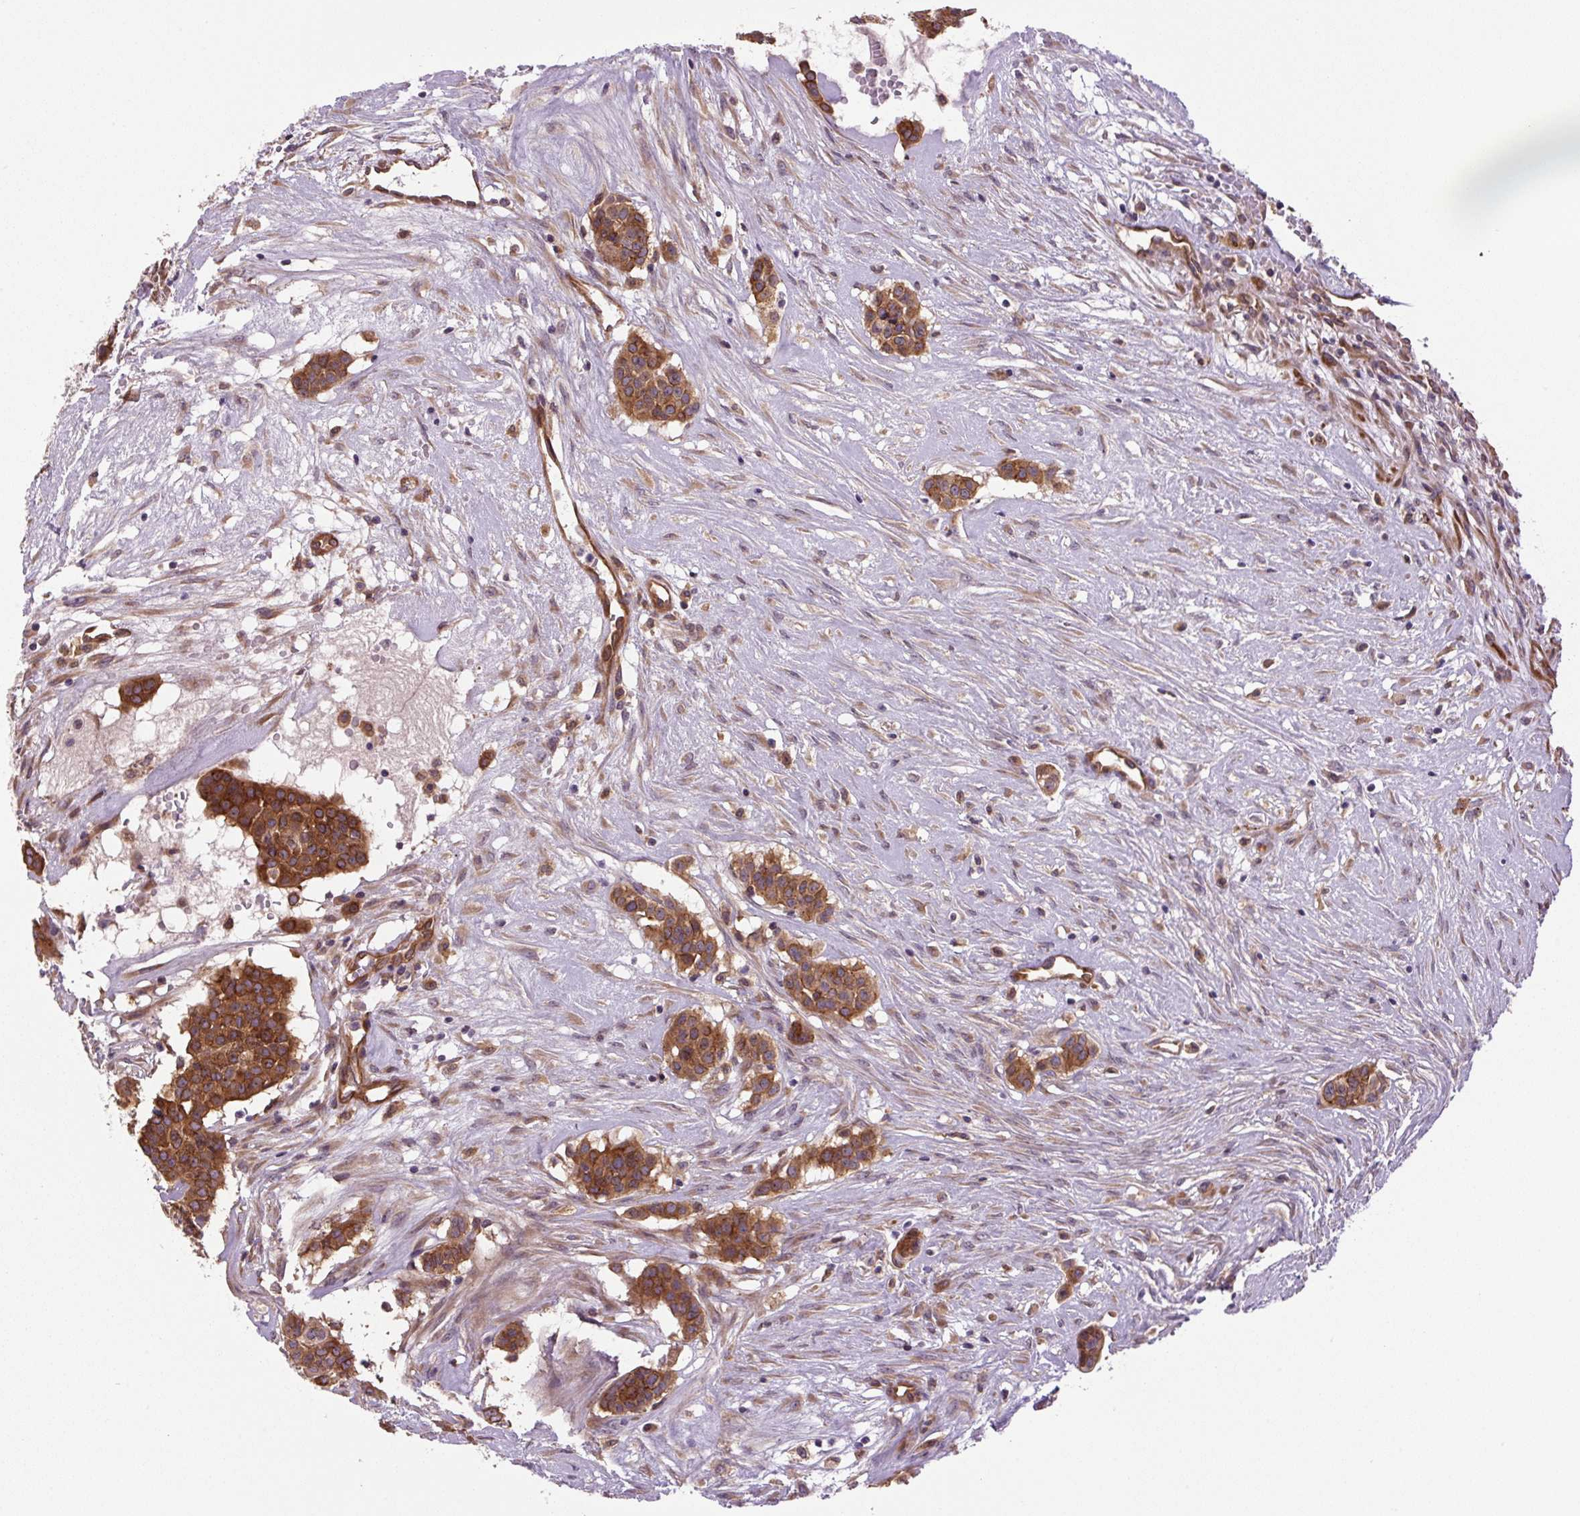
{"staining": {"intensity": "strong", "quantity": ">75%", "location": "cytoplasmic/membranous"}, "tissue": "head and neck cancer", "cell_type": "Tumor cells", "image_type": "cancer", "snomed": [{"axis": "morphology", "description": "Adenocarcinoma, NOS"}, {"axis": "topography", "description": "Head-Neck"}], "caption": "Adenocarcinoma (head and neck) stained for a protein displays strong cytoplasmic/membranous positivity in tumor cells.", "gene": "SEPTIN10", "patient": {"sex": "male", "age": 81}}